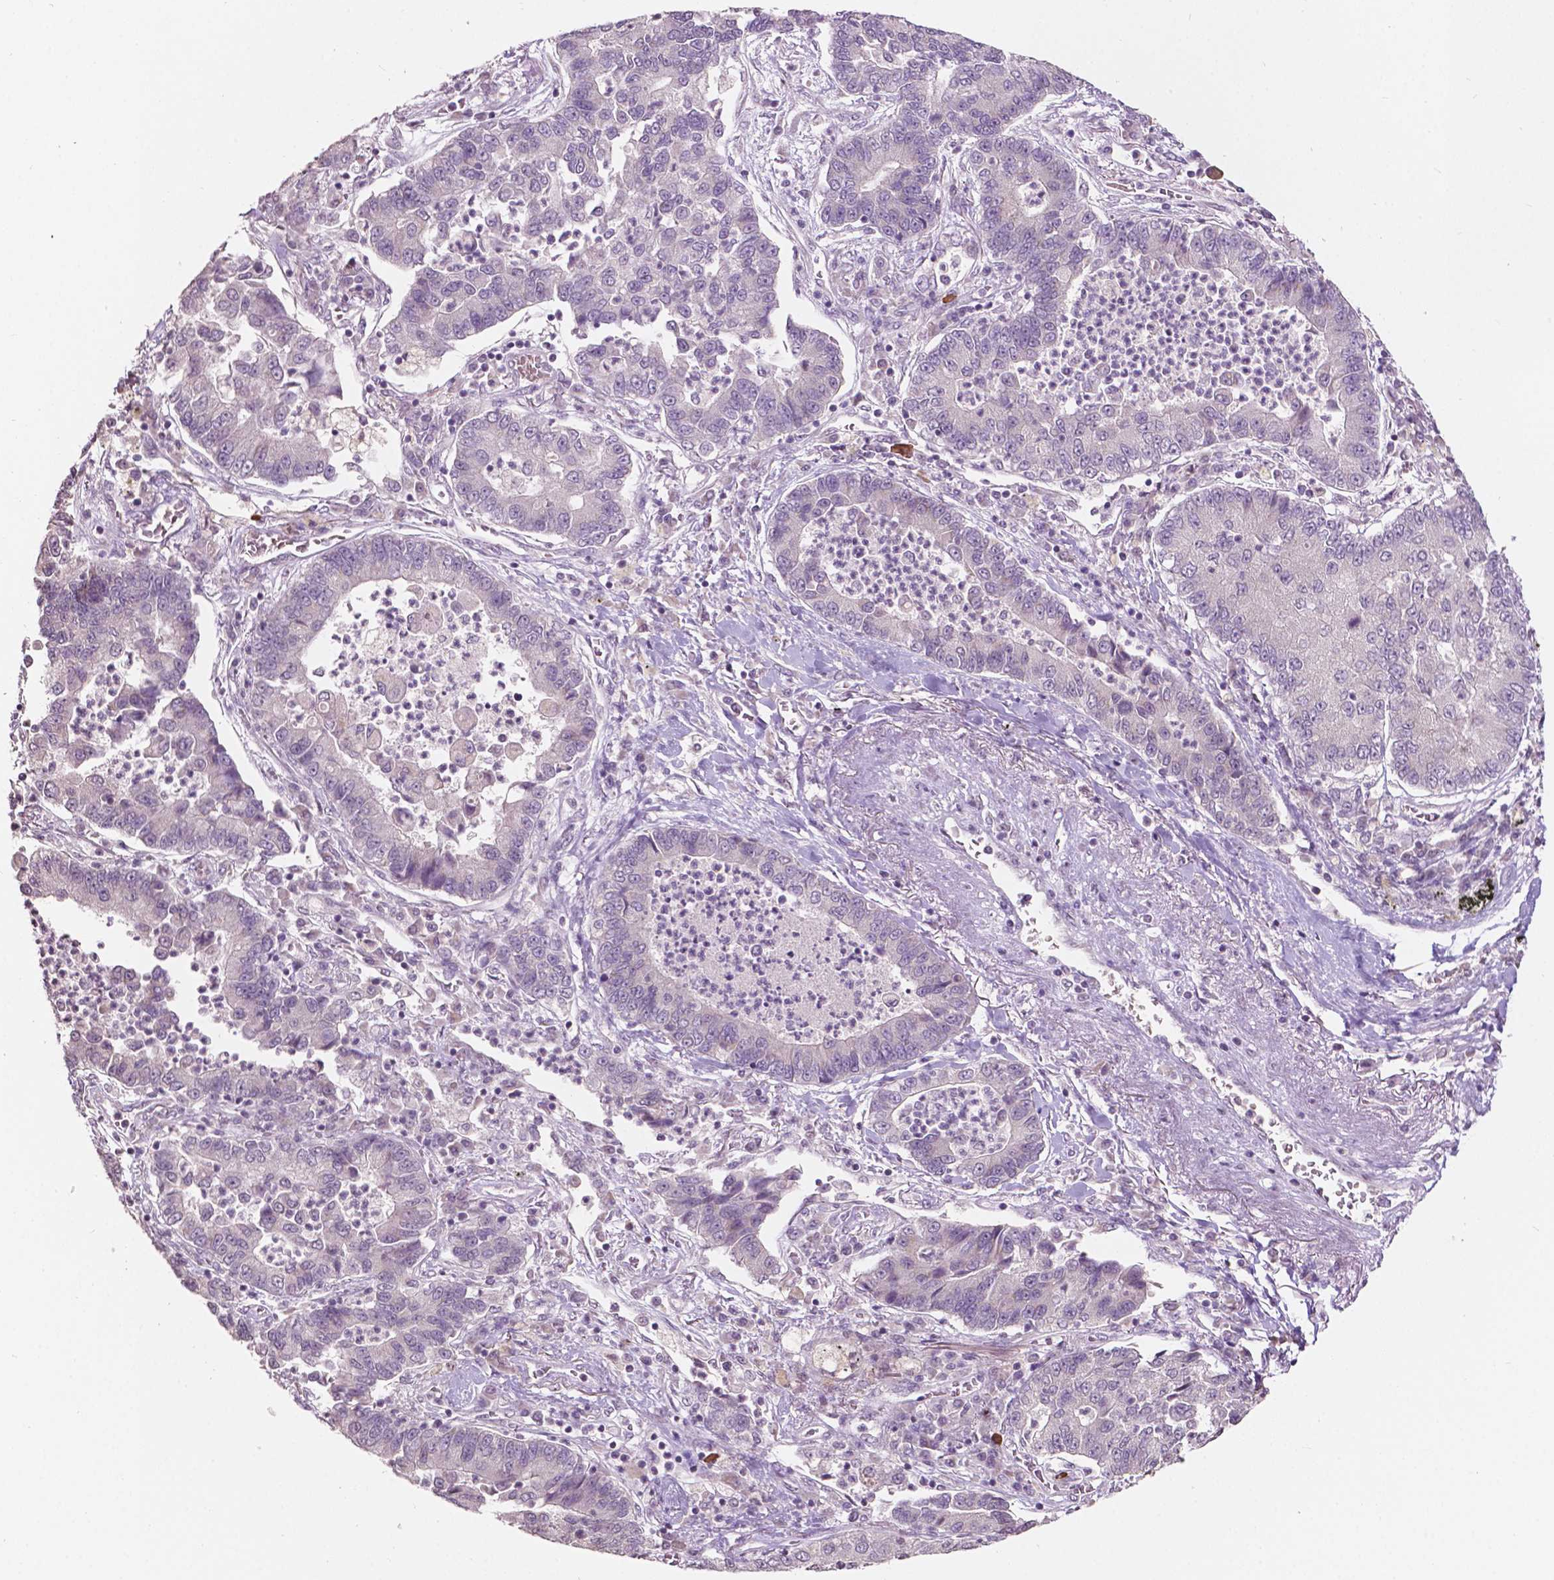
{"staining": {"intensity": "negative", "quantity": "none", "location": "none"}, "tissue": "lung cancer", "cell_type": "Tumor cells", "image_type": "cancer", "snomed": [{"axis": "morphology", "description": "Adenocarcinoma, NOS"}, {"axis": "topography", "description": "Lung"}], "caption": "The immunohistochemistry photomicrograph has no significant positivity in tumor cells of adenocarcinoma (lung) tissue.", "gene": "NOS1AP", "patient": {"sex": "female", "age": 57}}